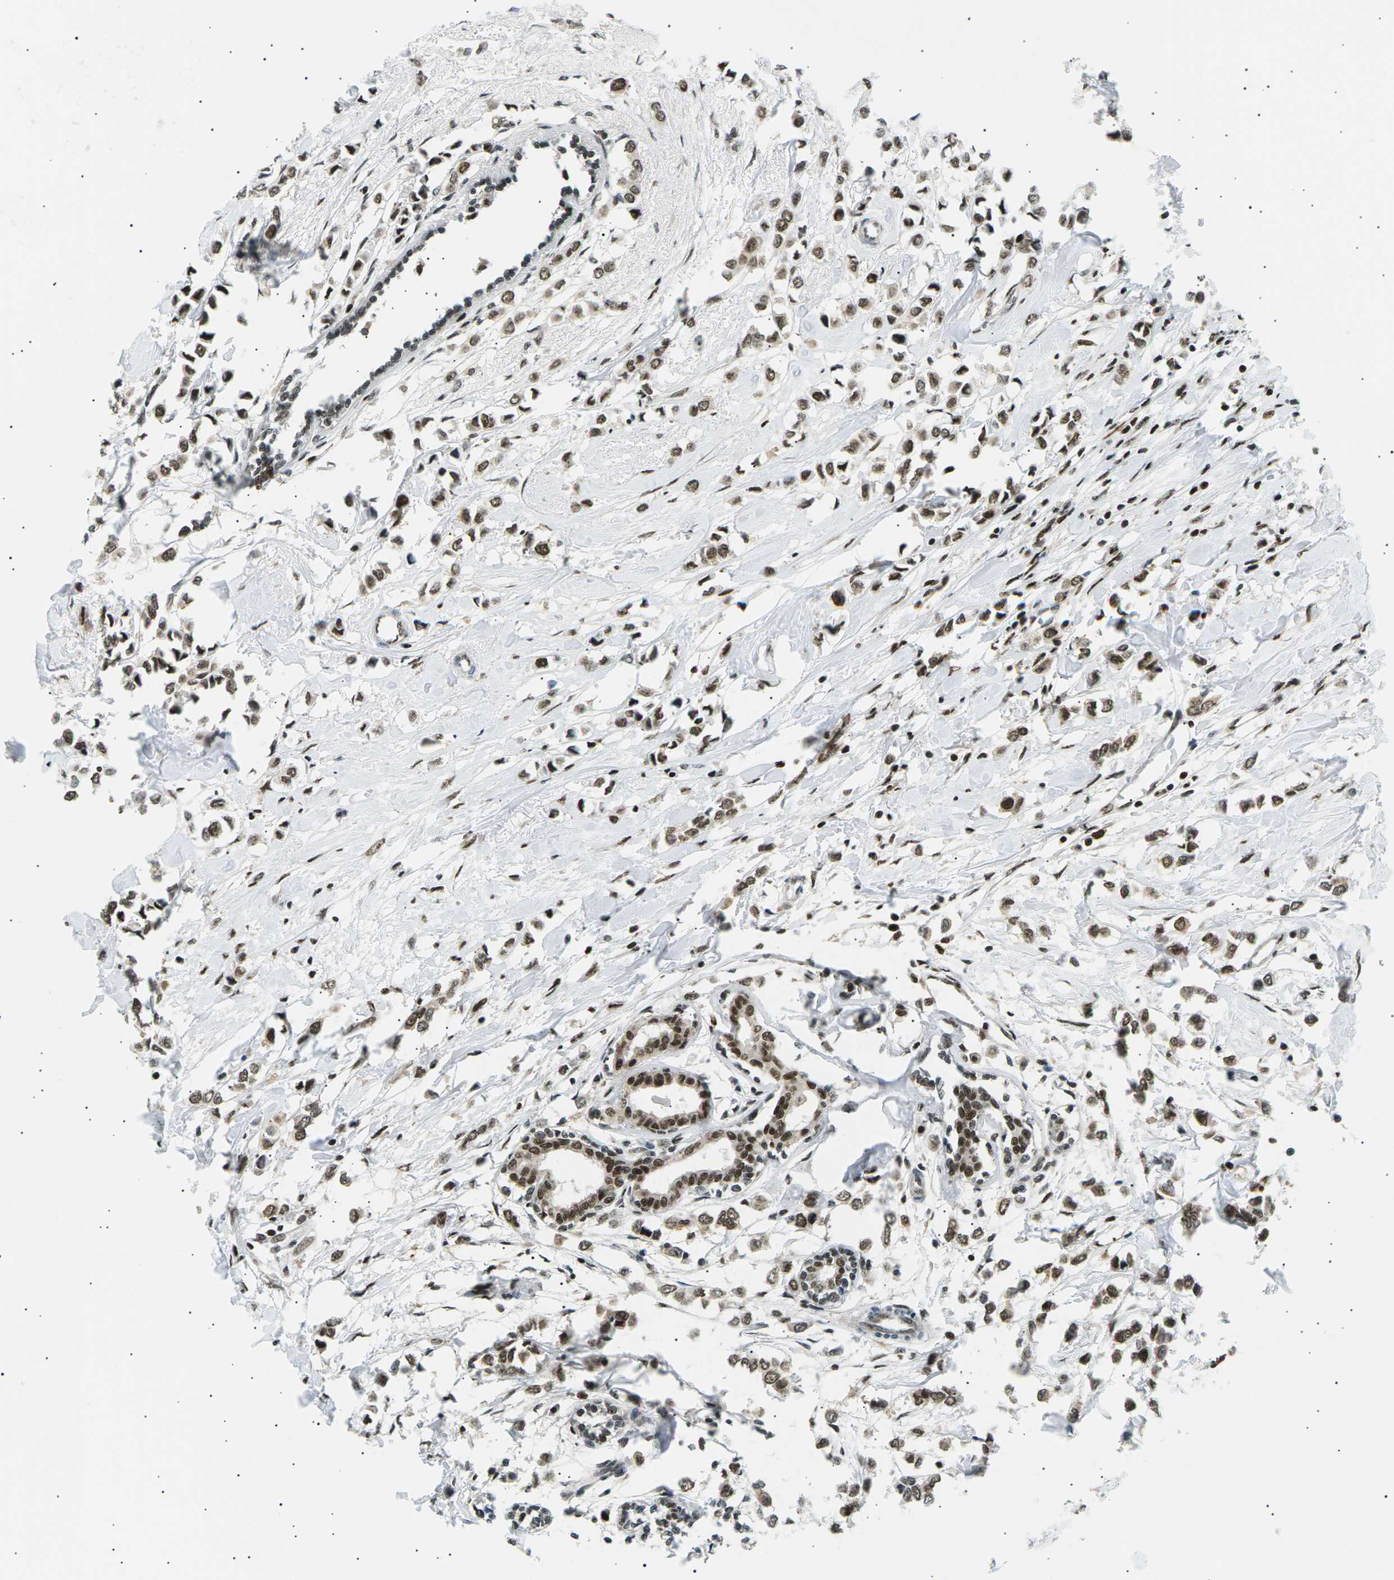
{"staining": {"intensity": "moderate", "quantity": ">75%", "location": "nuclear"}, "tissue": "breast cancer", "cell_type": "Tumor cells", "image_type": "cancer", "snomed": [{"axis": "morphology", "description": "Lobular carcinoma"}, {"axis": "topography", "description": "Breast"}], "caption": "A histopathology image showing moderate nuclear staining in approximately >75% of tumor cells in lobular carcinoma (breast), as visualized by brown immunohistochemical staining.", "gene": "RPA2", "patient": {"sex": "female", "age": 51}}